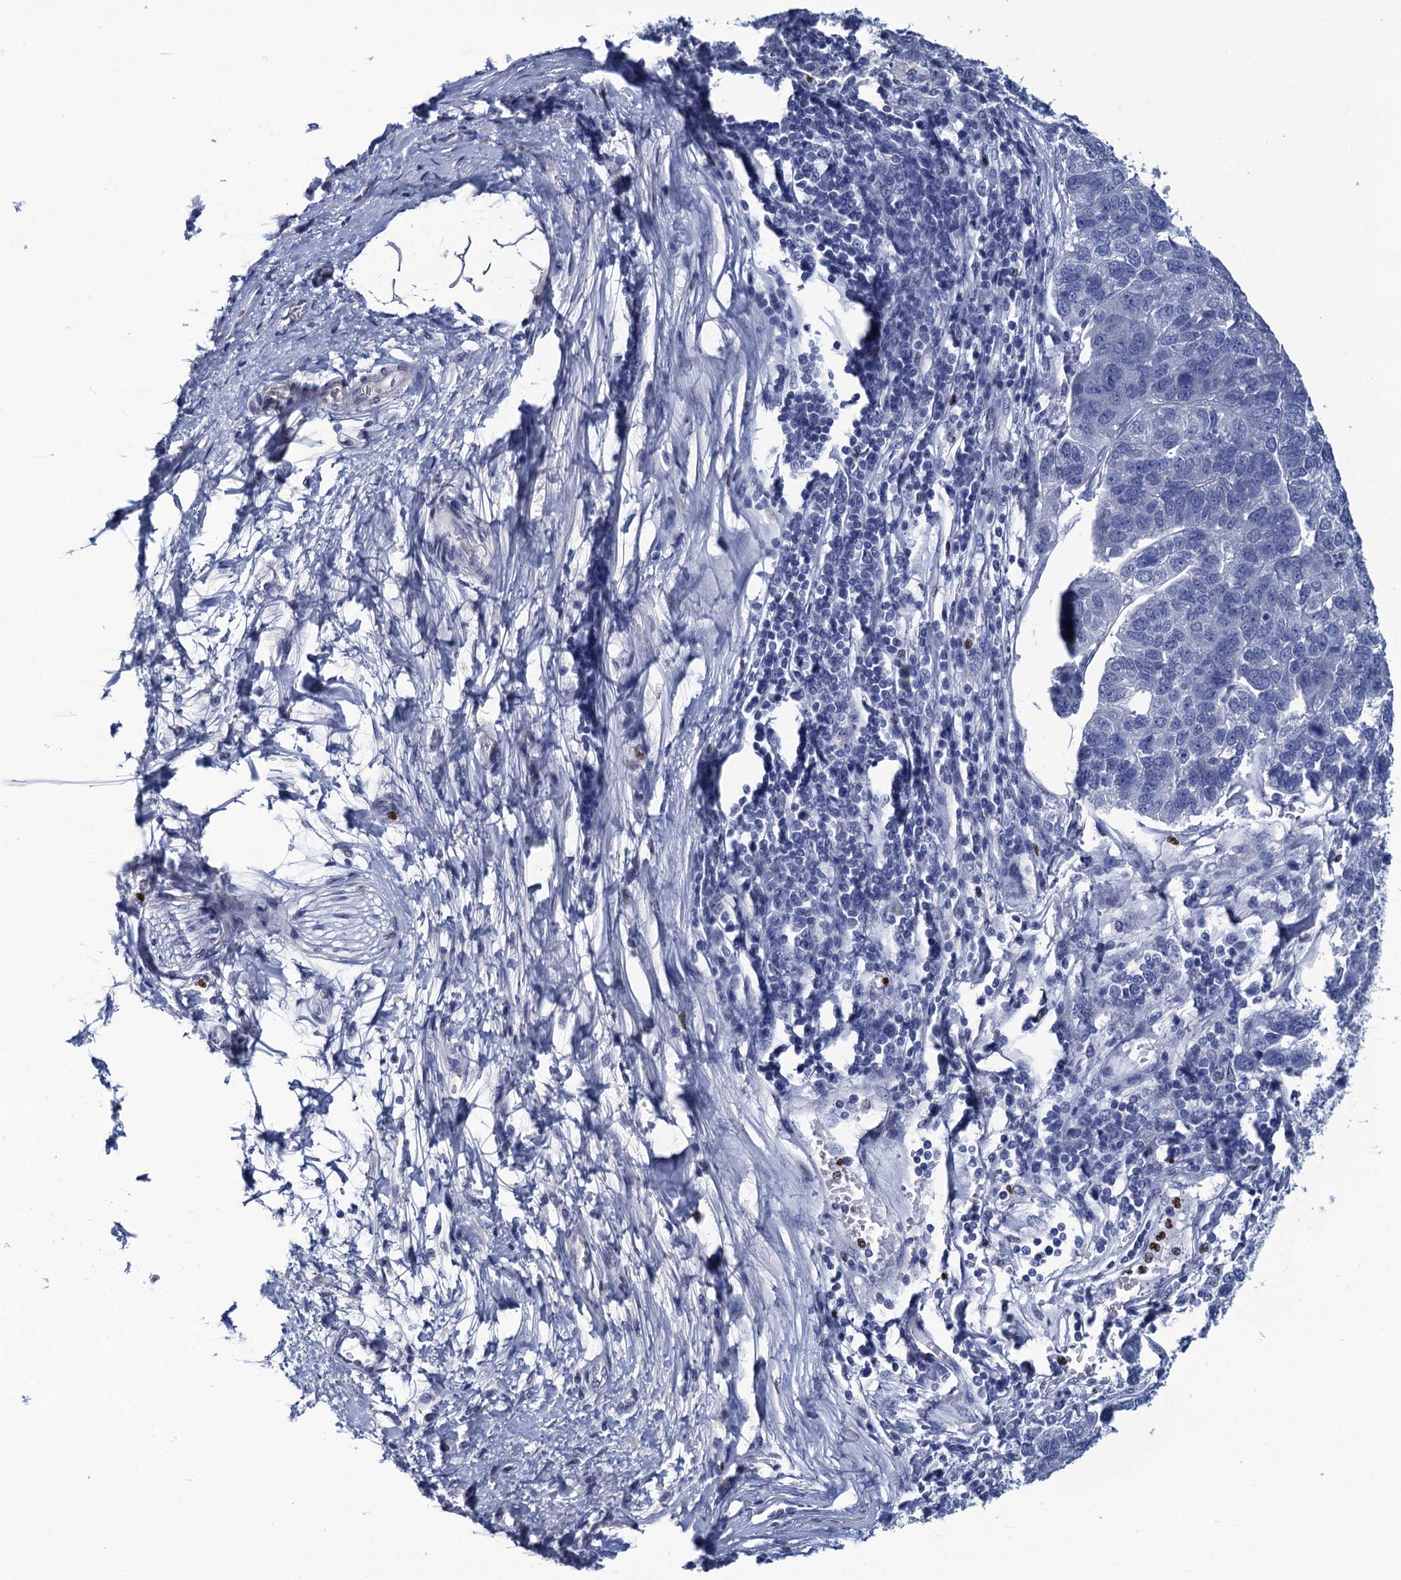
{"staining": {"intensity": "negative", "quantity": "none", "location": "none"}, "tissue": "pancreatic cancer", "cell_type": "Tumor cells", "image_type": "cancer", "snomed": [{"axis": "morphology", "description": "Adenocarcinoma, NOS"}, {"axis": "topography", "description": "Pancreas"}], "caption": "This is a micrograph of immunohistochemistry (IHC) staining of adenocarcinoma (pancreatic), which shows no staining in tumor cells. (Brightfield microscopy of DAB IHC at high magnification).", "gene": "RHCG", "patient": {"sex": "female", "age": 61}}